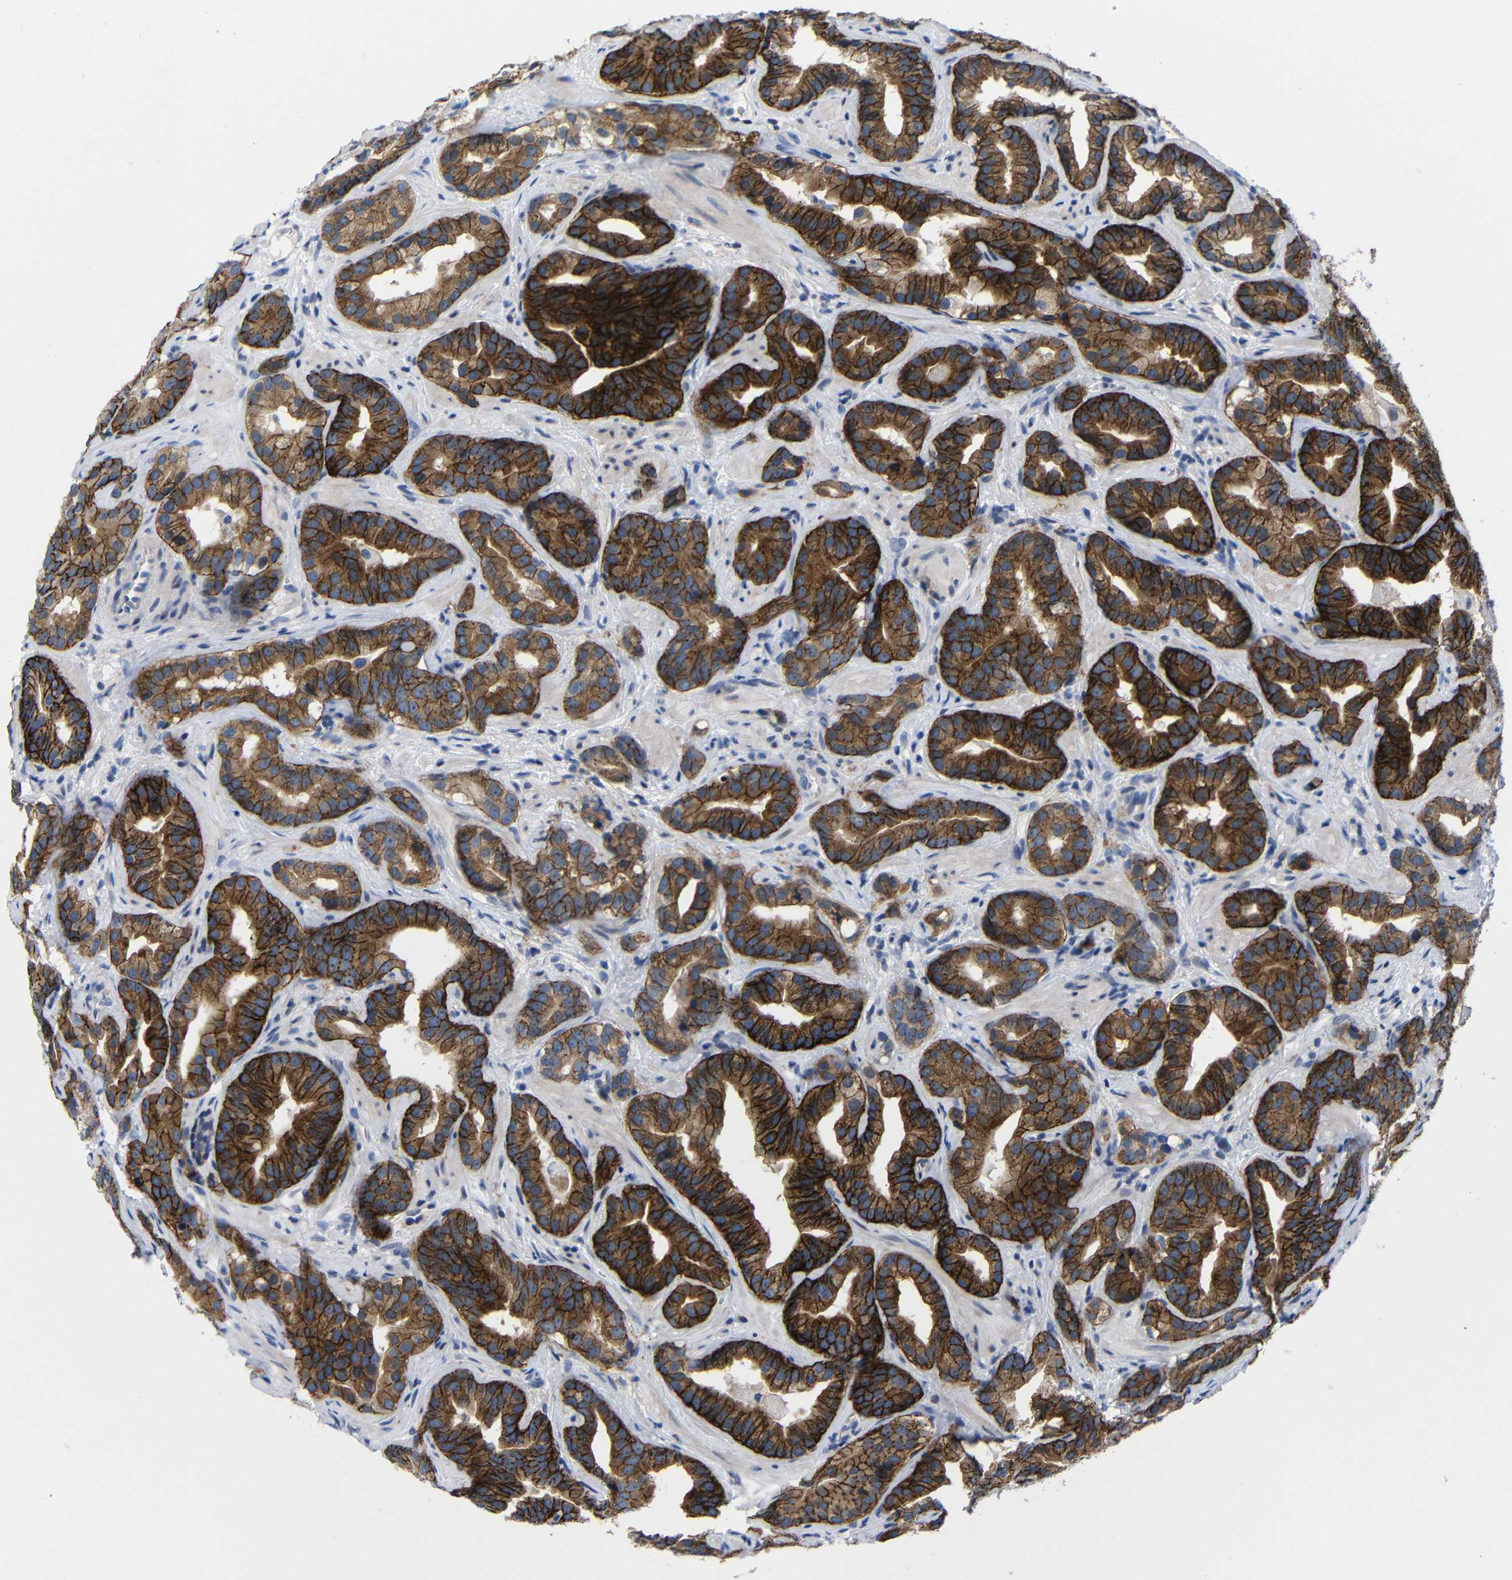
{"staining": {"intensity": "strong", "quantity": ">75%", "location": "cytoplasmic/membranous"}, "tissue": "prostate cancer", "cell_type": "Tumor cells", "image_type": "cancer", "snomed": [{"axis": "morphology", "description": "Adenocarcinoma, Low grade"}, {"axis": "topography", "description": "Prostate"}], "caption": "Immunohistochemical staining of prostate cancer demonstrates high levels of strong cytoplasmic/membranous protein staining in about >75% of tumor cells.", "gene": "CMTM1", "patient": {"sex": "male", "age": 59}}